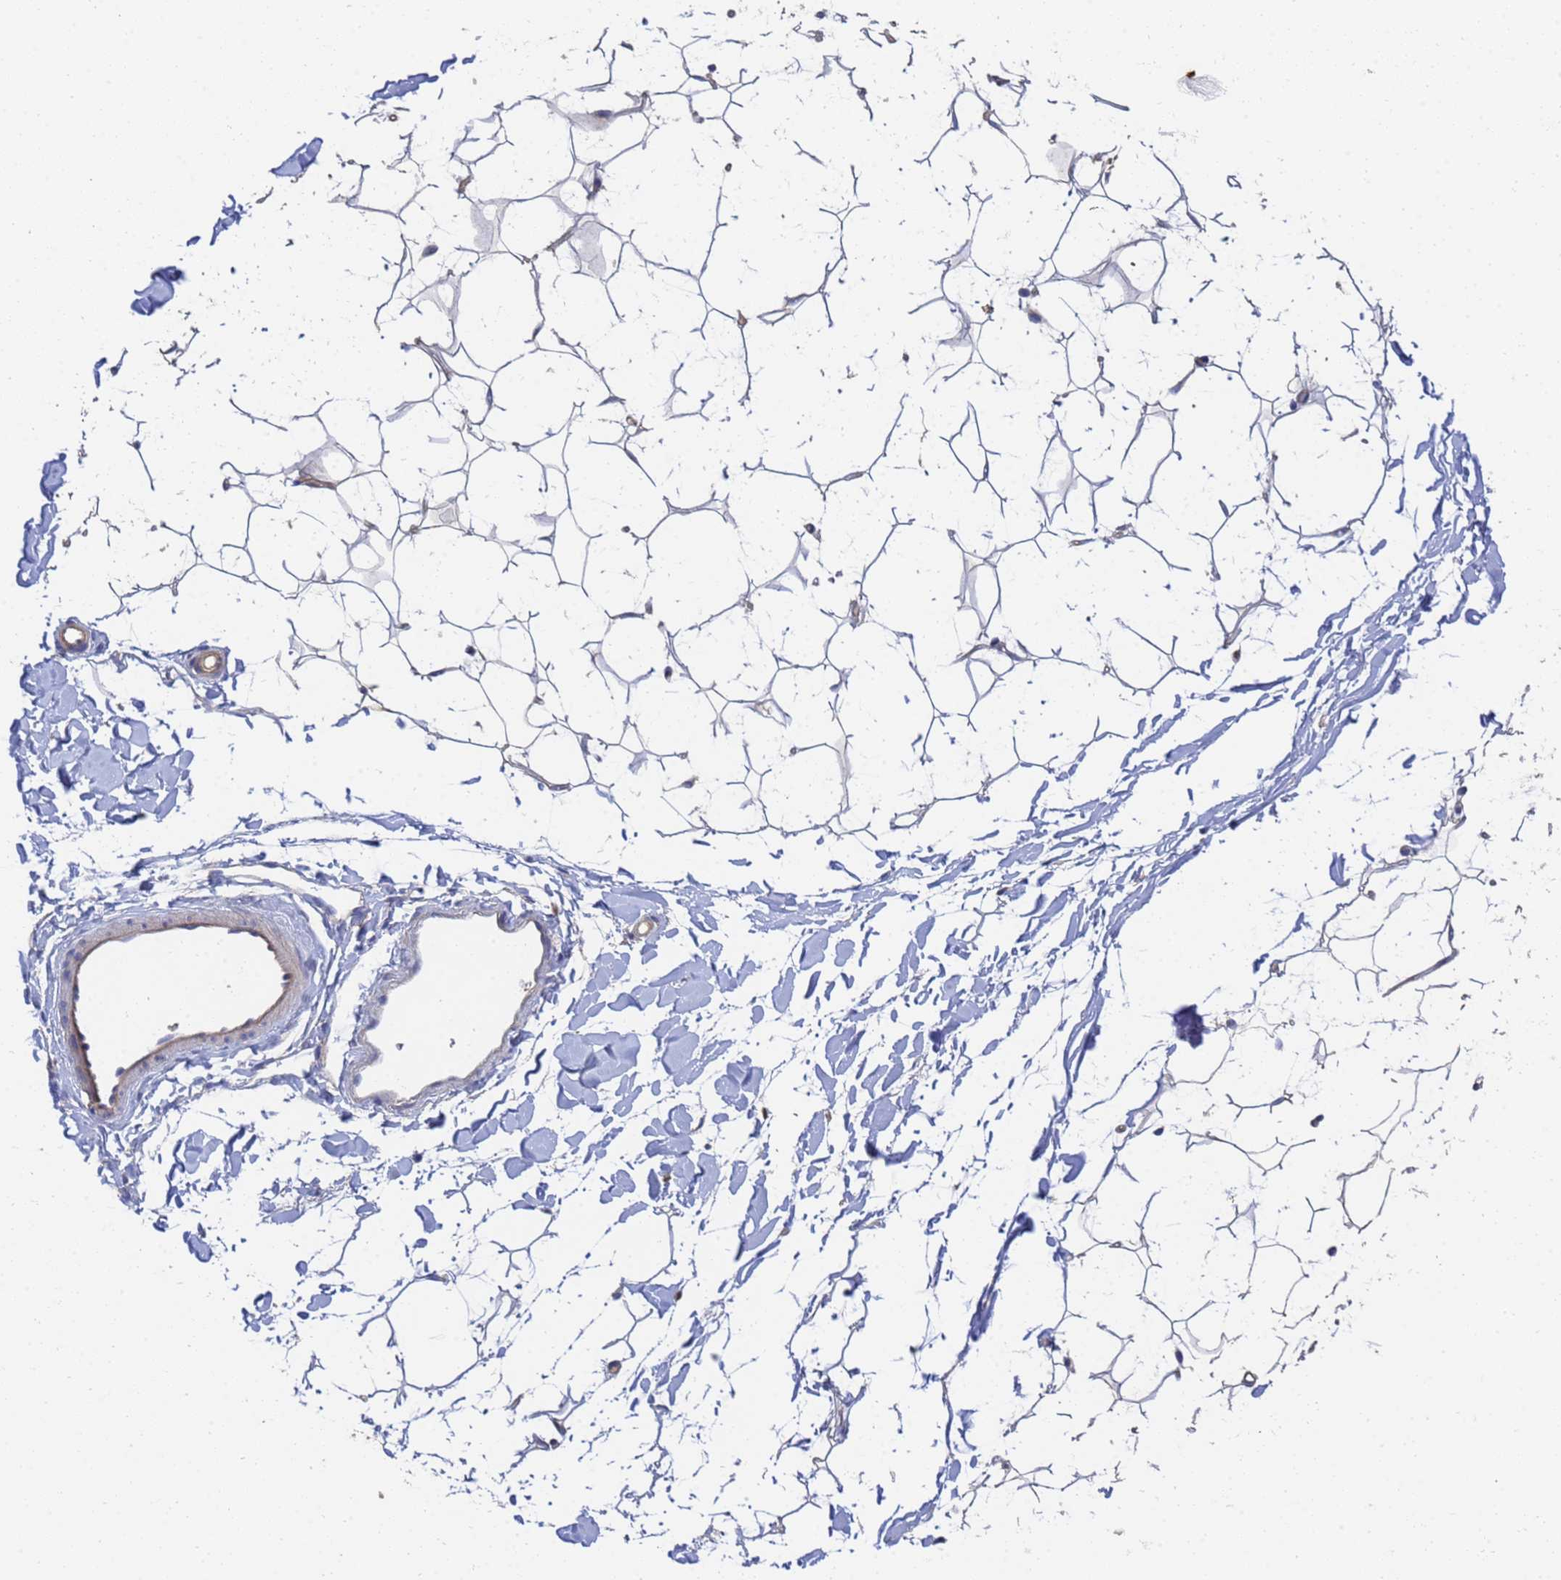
{"staining": {"intensity": "negative", "quantity": "none", "location": "none"}, "tissue": "adipose tissue", "cell_type": "Adipocytes", "image_type": "normal", "snomed": [{"axis": "morphology", "description": "Normal tissue, NOS"}, {"axis": "topography", "description": "Breast"}], "caption": "Adipose tissue was stained to show a protein in brown. There is no significant expression in adipocytes. The staining was performed using DAB (3,3'-diaminobenzidine) to visualize the protein expression in brown, while the nuclei were stained in blue with hematoxylin (Magnification: 20x).", "gene": "LBX2", "patient": {"sex": "female", "age": 26}}